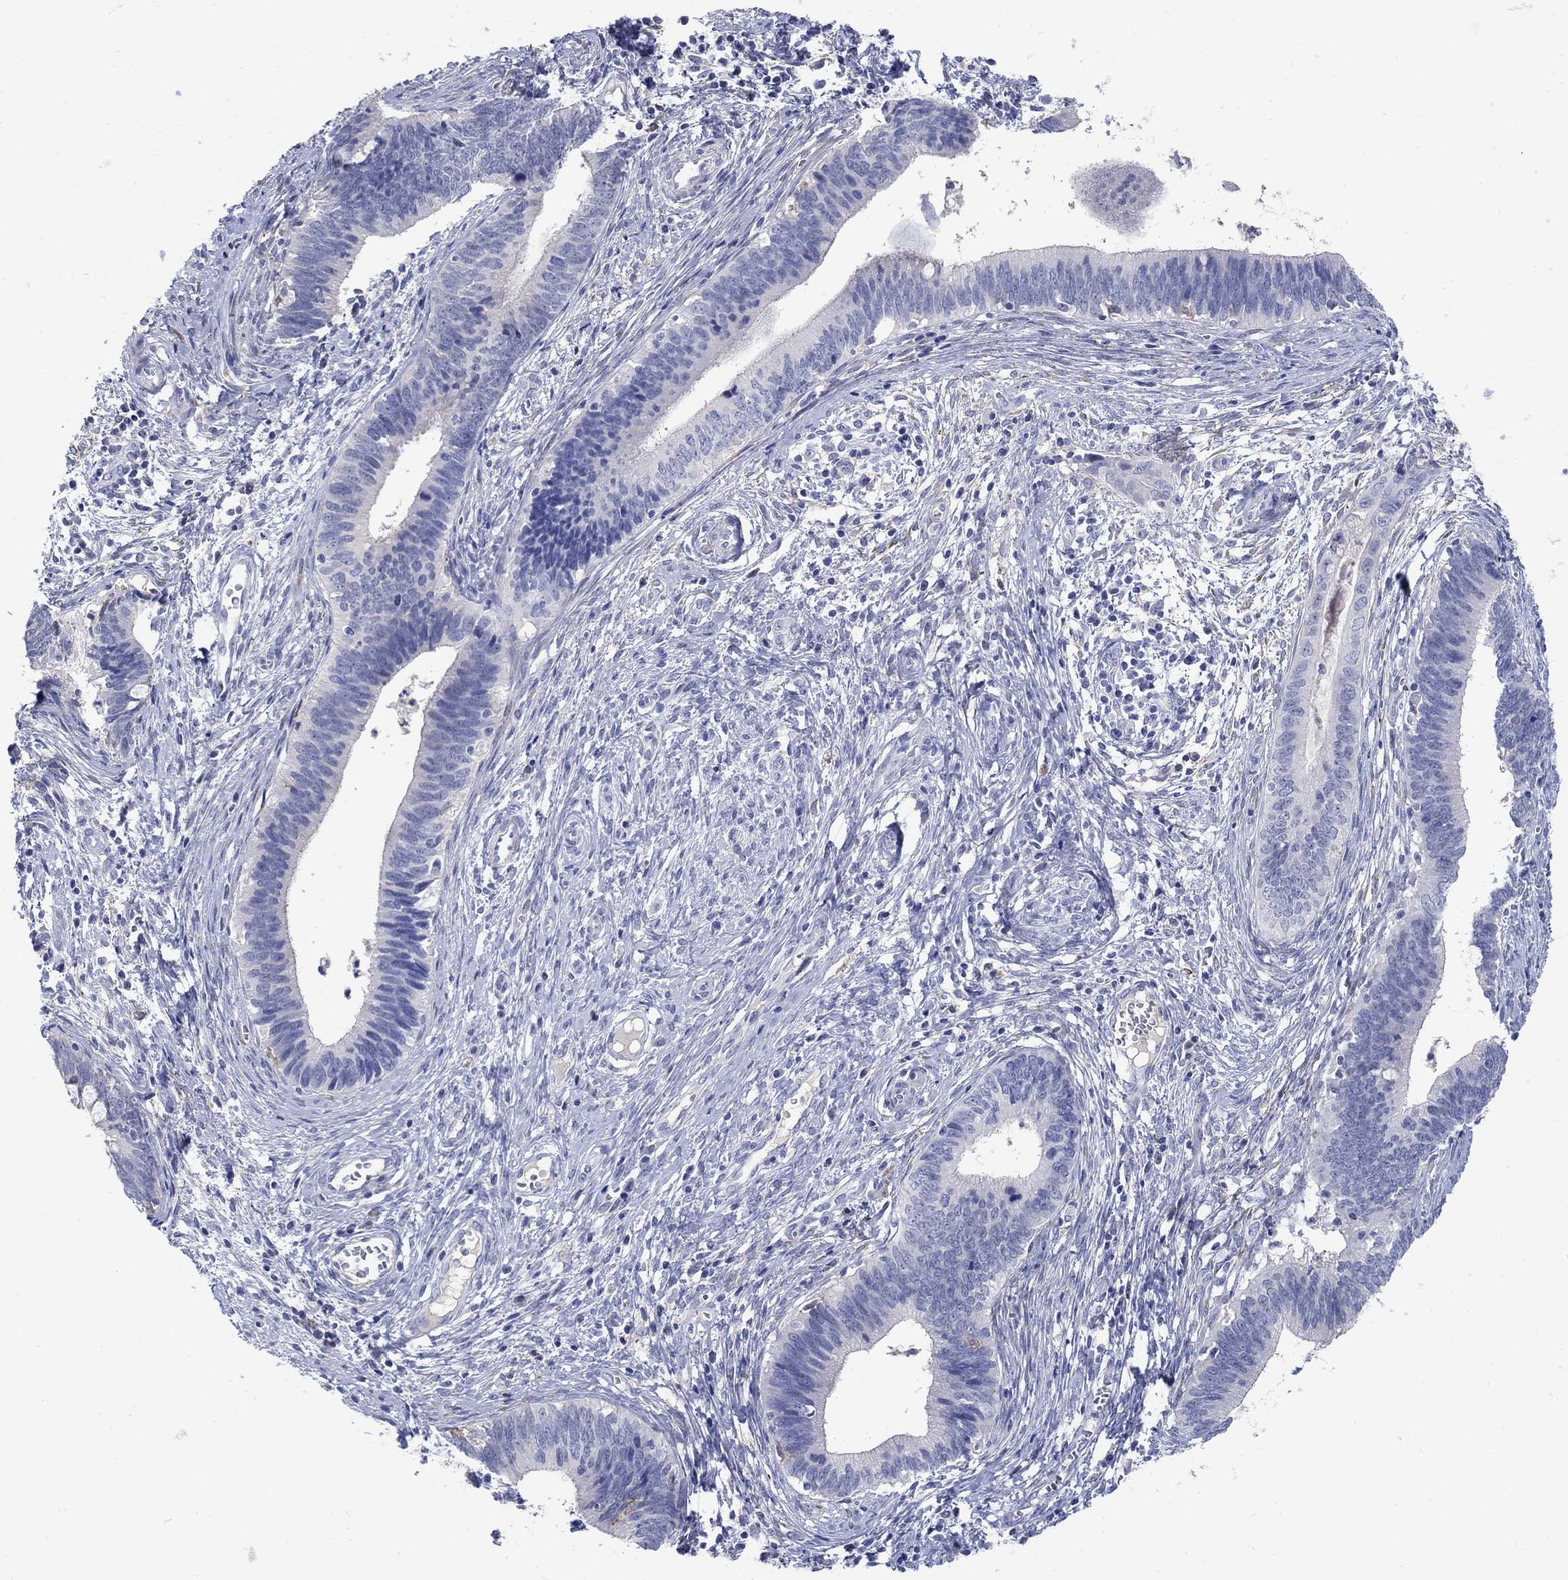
{"staining": {"intensity": "negative", "quantity": "none", "location": "none"}, "tissue": "cervical cancer", "cell_type": "Tumor cells", "image_type": "cancer", "snomed": [{"axis": "morphology", "description": "Adenocarcinoma, NOS"}, {"axis": "topography", "description": "Cervix"}], "caption": "Cervical adenocarcinoma was stained to show a protein in brown. There is no significant positivity in tumor cells.", "gene": "REEP2", "patient": {"sex": "female", "age": 42}}